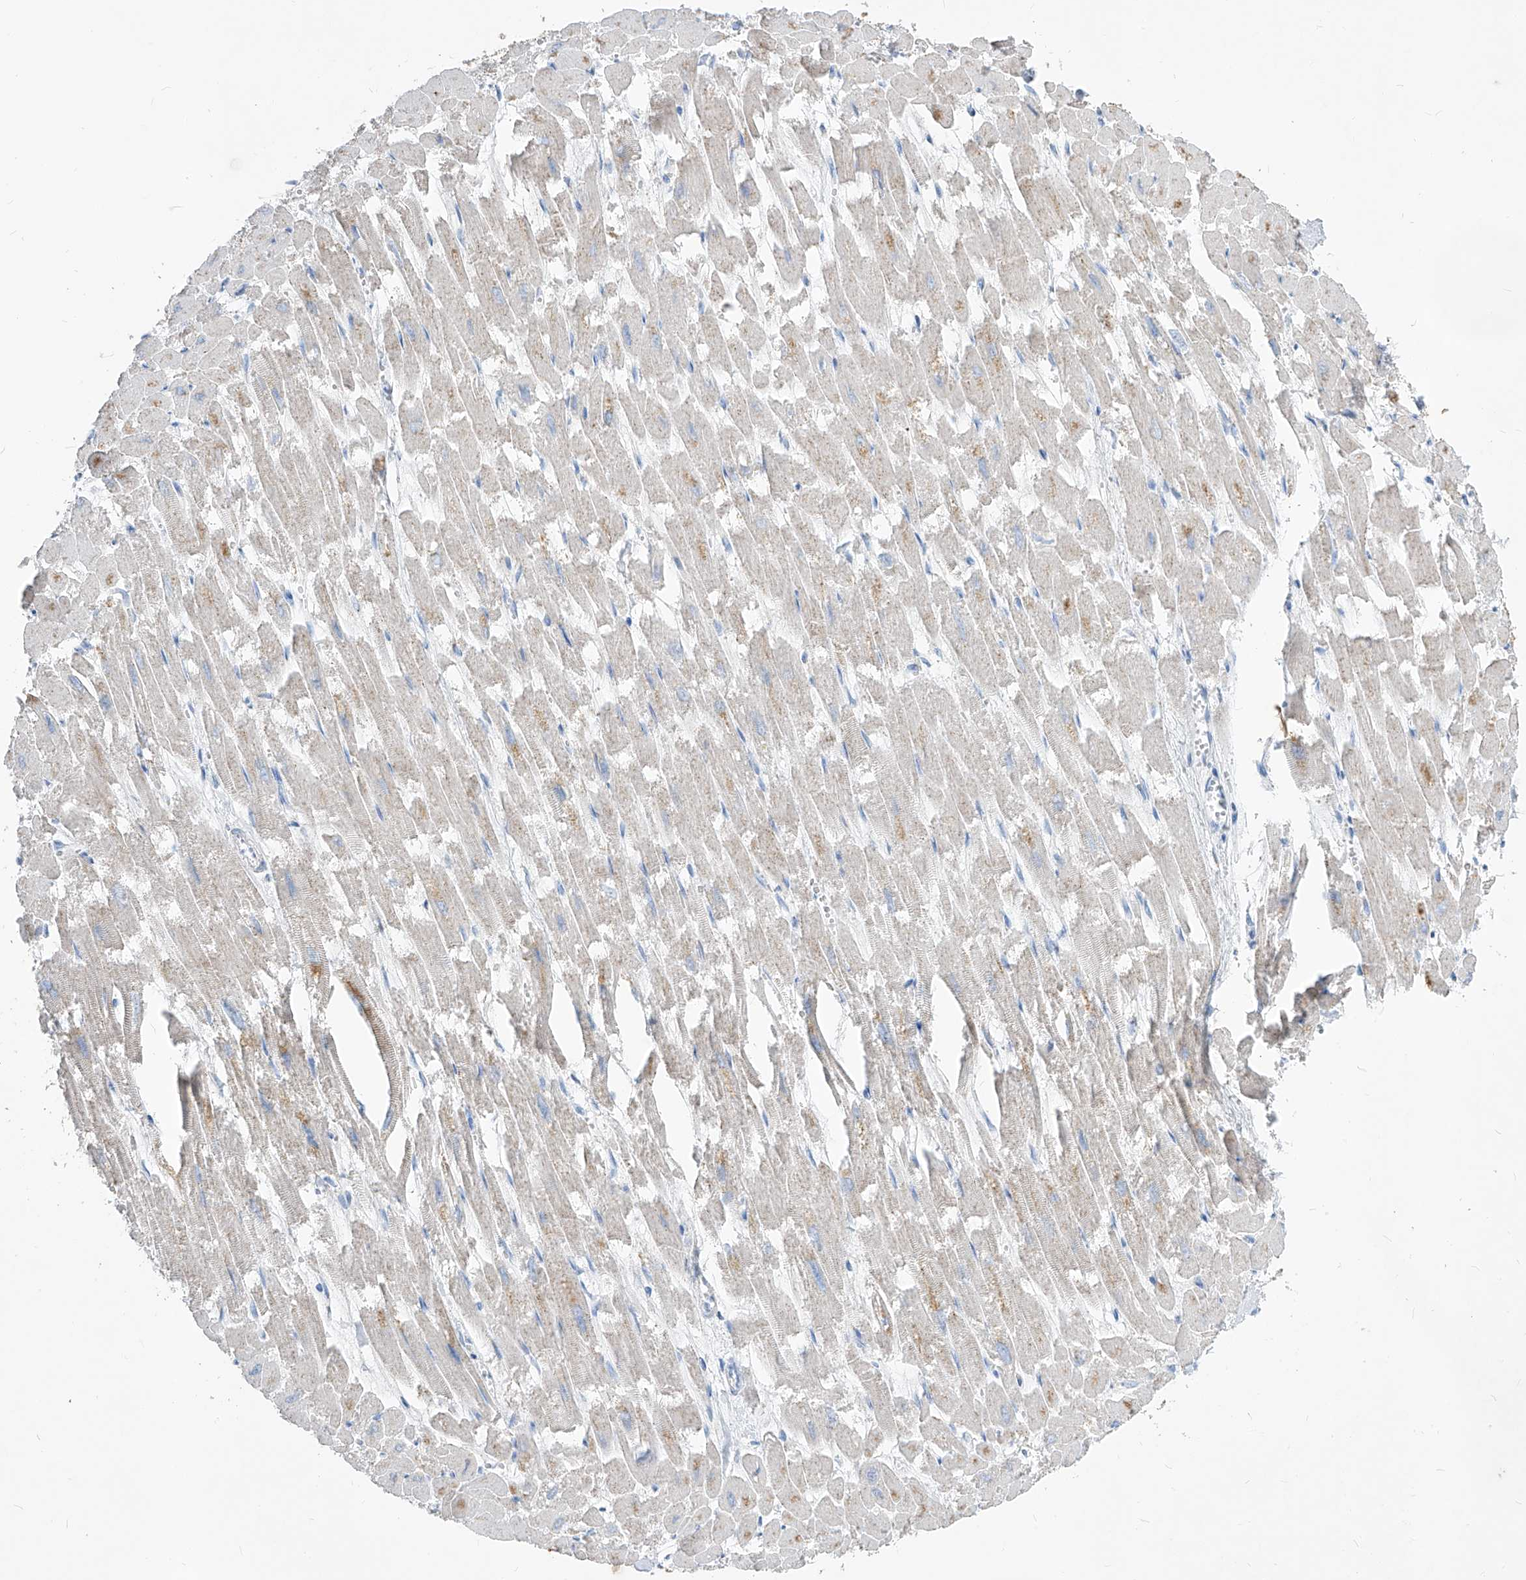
{"staining": {"intensity": "weak", "quantity": "<25%", "location": "cytoplasmic/membranous"}, "tissue": "heart muscle", "cell_type": "Cardiomyocytes", "image_type": "normal", "snomed": [{"axis": "morphology", "description": "Normal tissue, NOS"}, {"axis": "topography", "description": "Heart"}], "caption": "This is an immunohistochemistry histopathology image of unremarkable human heart muscle. There is no expression in cardiomyocytes.", "gene": "AGPS", "patient": {"sex": "male", "age": 54}}